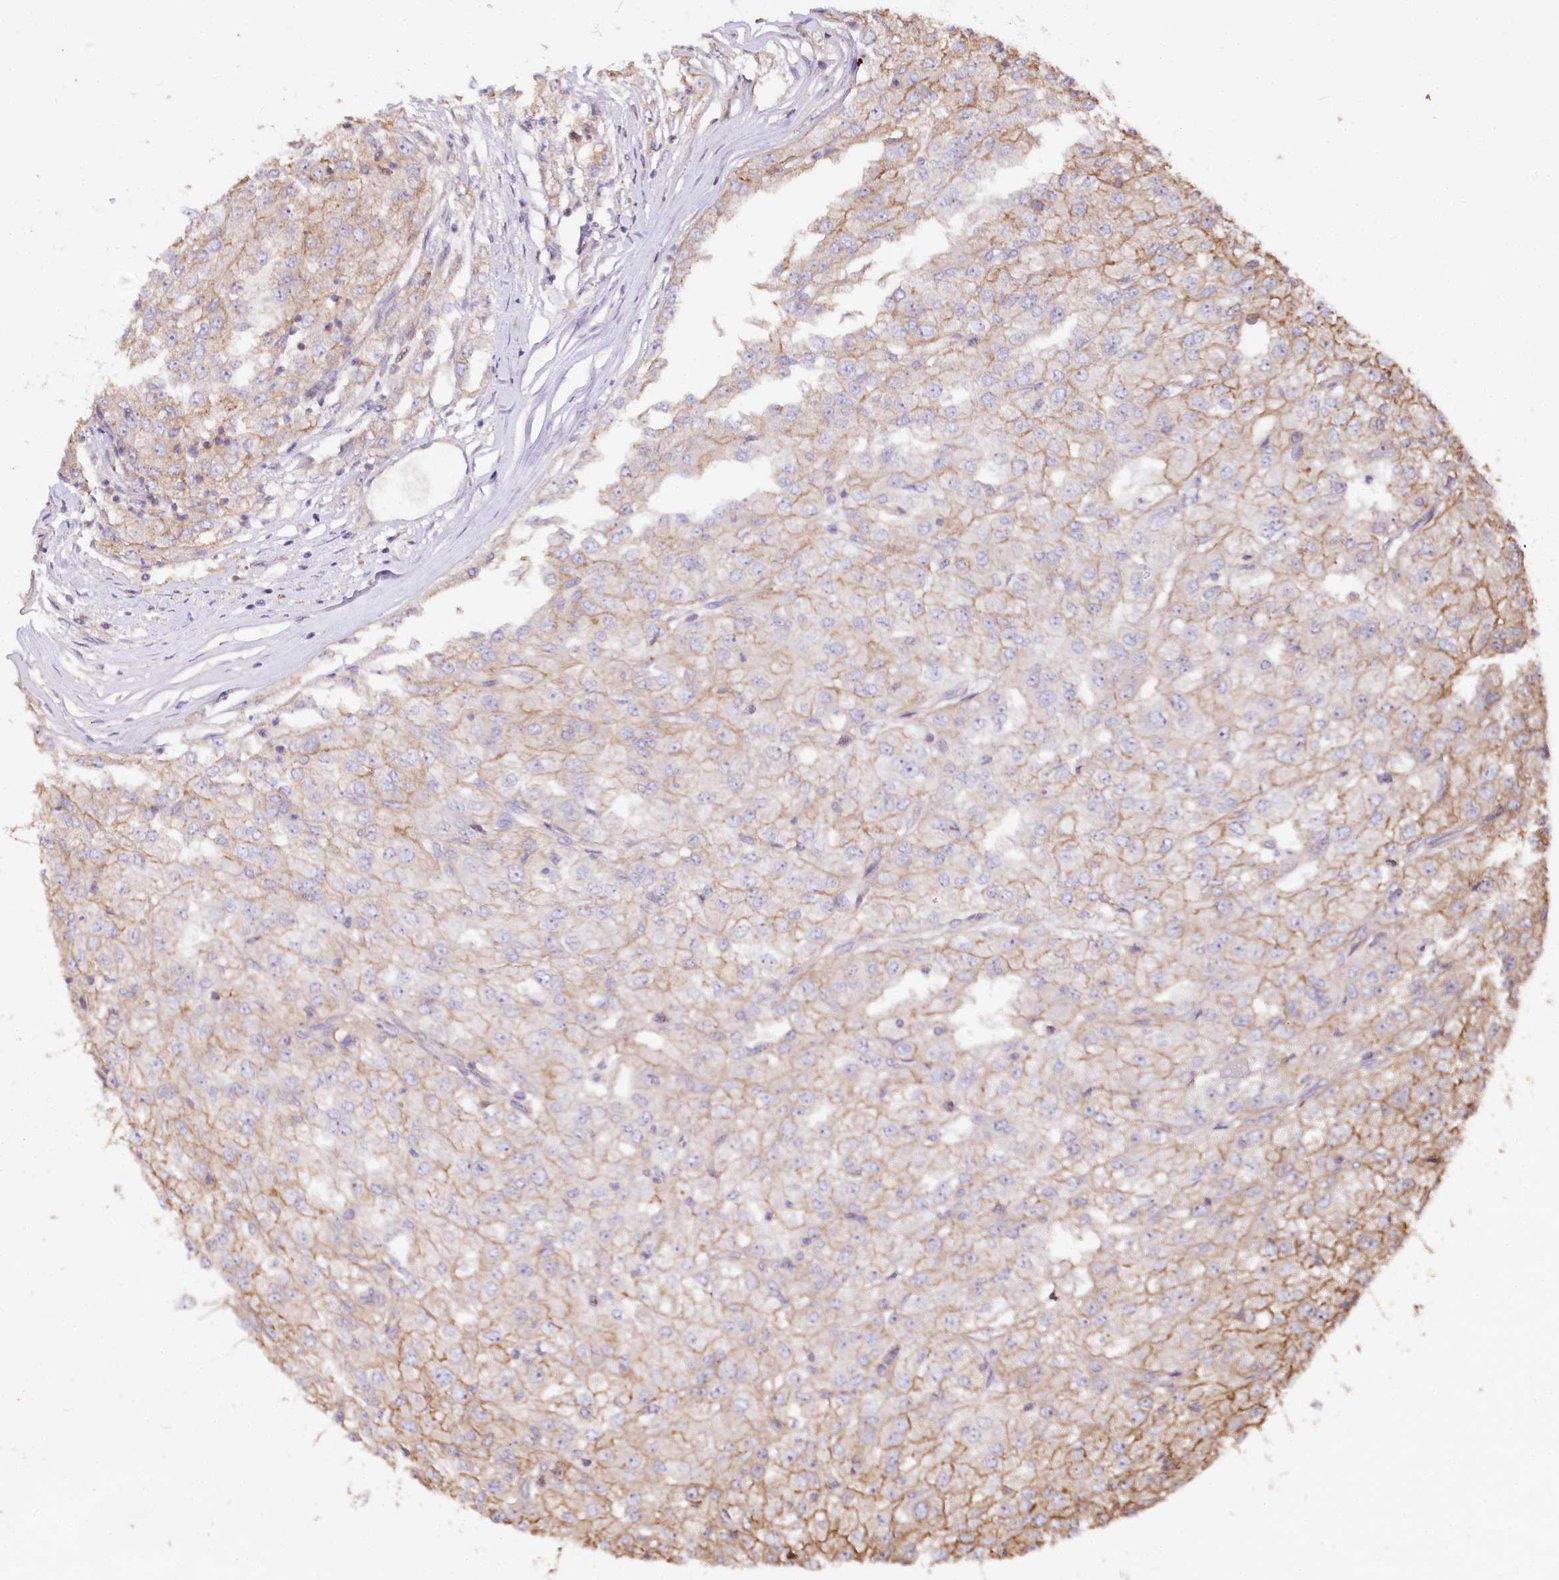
{"staining": {"intensity": "moderate", "quantity": "25%-75%", "location": "cytoplasmic/membranous"}, "tissue": "renal cancer", "cell_type": "Tumor cells", "image_type": "cancer", "snomed": [{"axis": "morphology", "description": "Adenocarcinoma, NOS"}, {"axis": "topography", "description": "Kidney"}], "caption": "An IHC histopathology image of neoplastic tissue is shown. Protein staining in brown labels moderate cytoplasmic/membranous positivity in renal cancer (adenocarcinoma) within tumor cells. (Stains: DAB (3,3'-diaminobenzidine) in brown, nuclei in blue, Microscopy: brightfield microscopy at high magnification).", "gene": "ZFYVE27", "patient": {"sex": "female", "age": 54}}